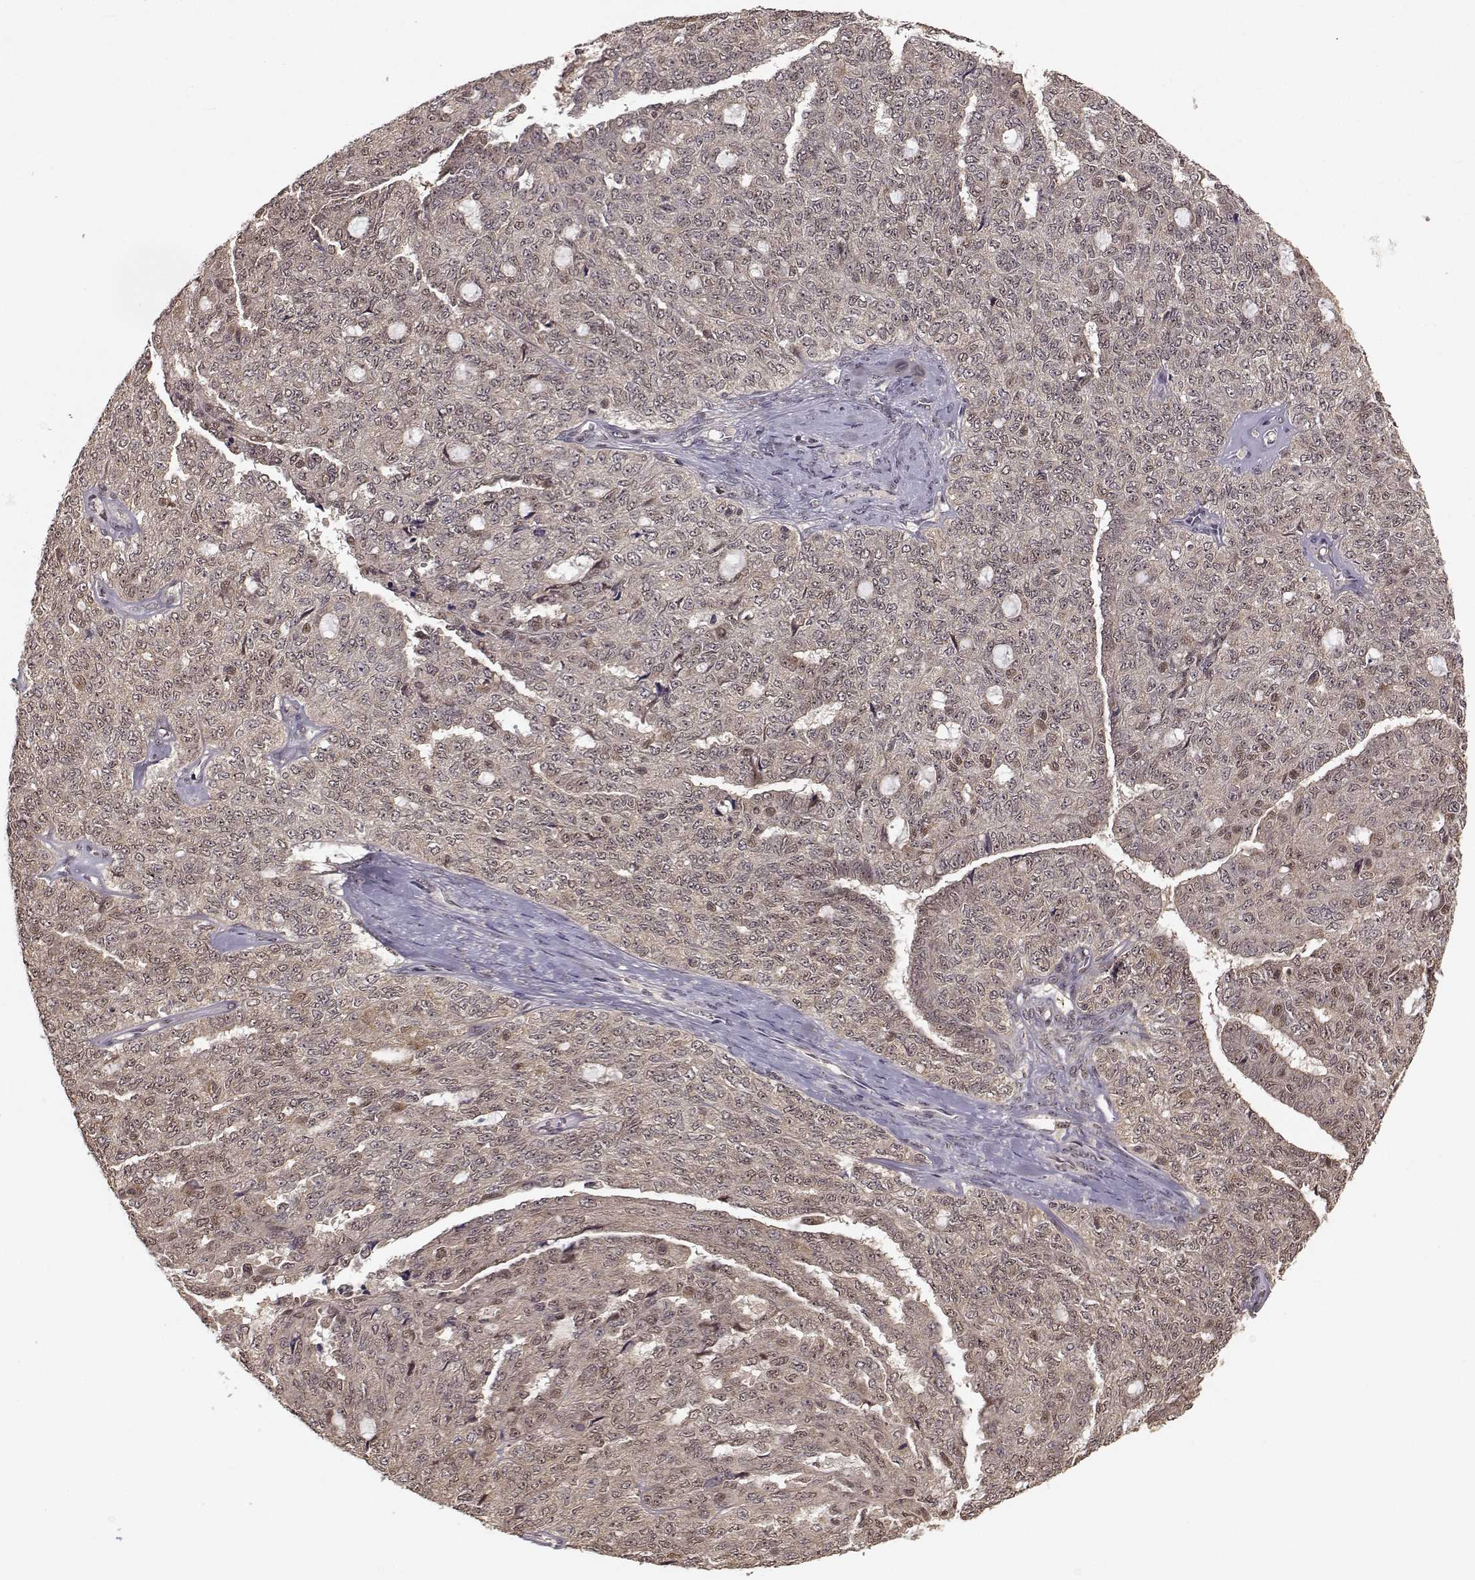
{"staining": {"intensity": "weak", "quantity": "25%-75%", "location": "cytoplasmic/membranous"}, "tissue": "ovarian cancer", "cell_type": "Tumor cells", "image_type": "cancer", "snomed": [{"axis": "morphology", "description": "Cystadenocarcinoma, serous, NOS"}, {"axis": "topography", "description": "Ovary"}], "caption": "Ovarian cancer was stained to show a protein in brown. There is low levels of weak cytoplasmic/membranous expression in approximately 25%-75% of tumor cells.", "gene": "PLEKHG3", "patient": {"sex": "female", "age": 71}}